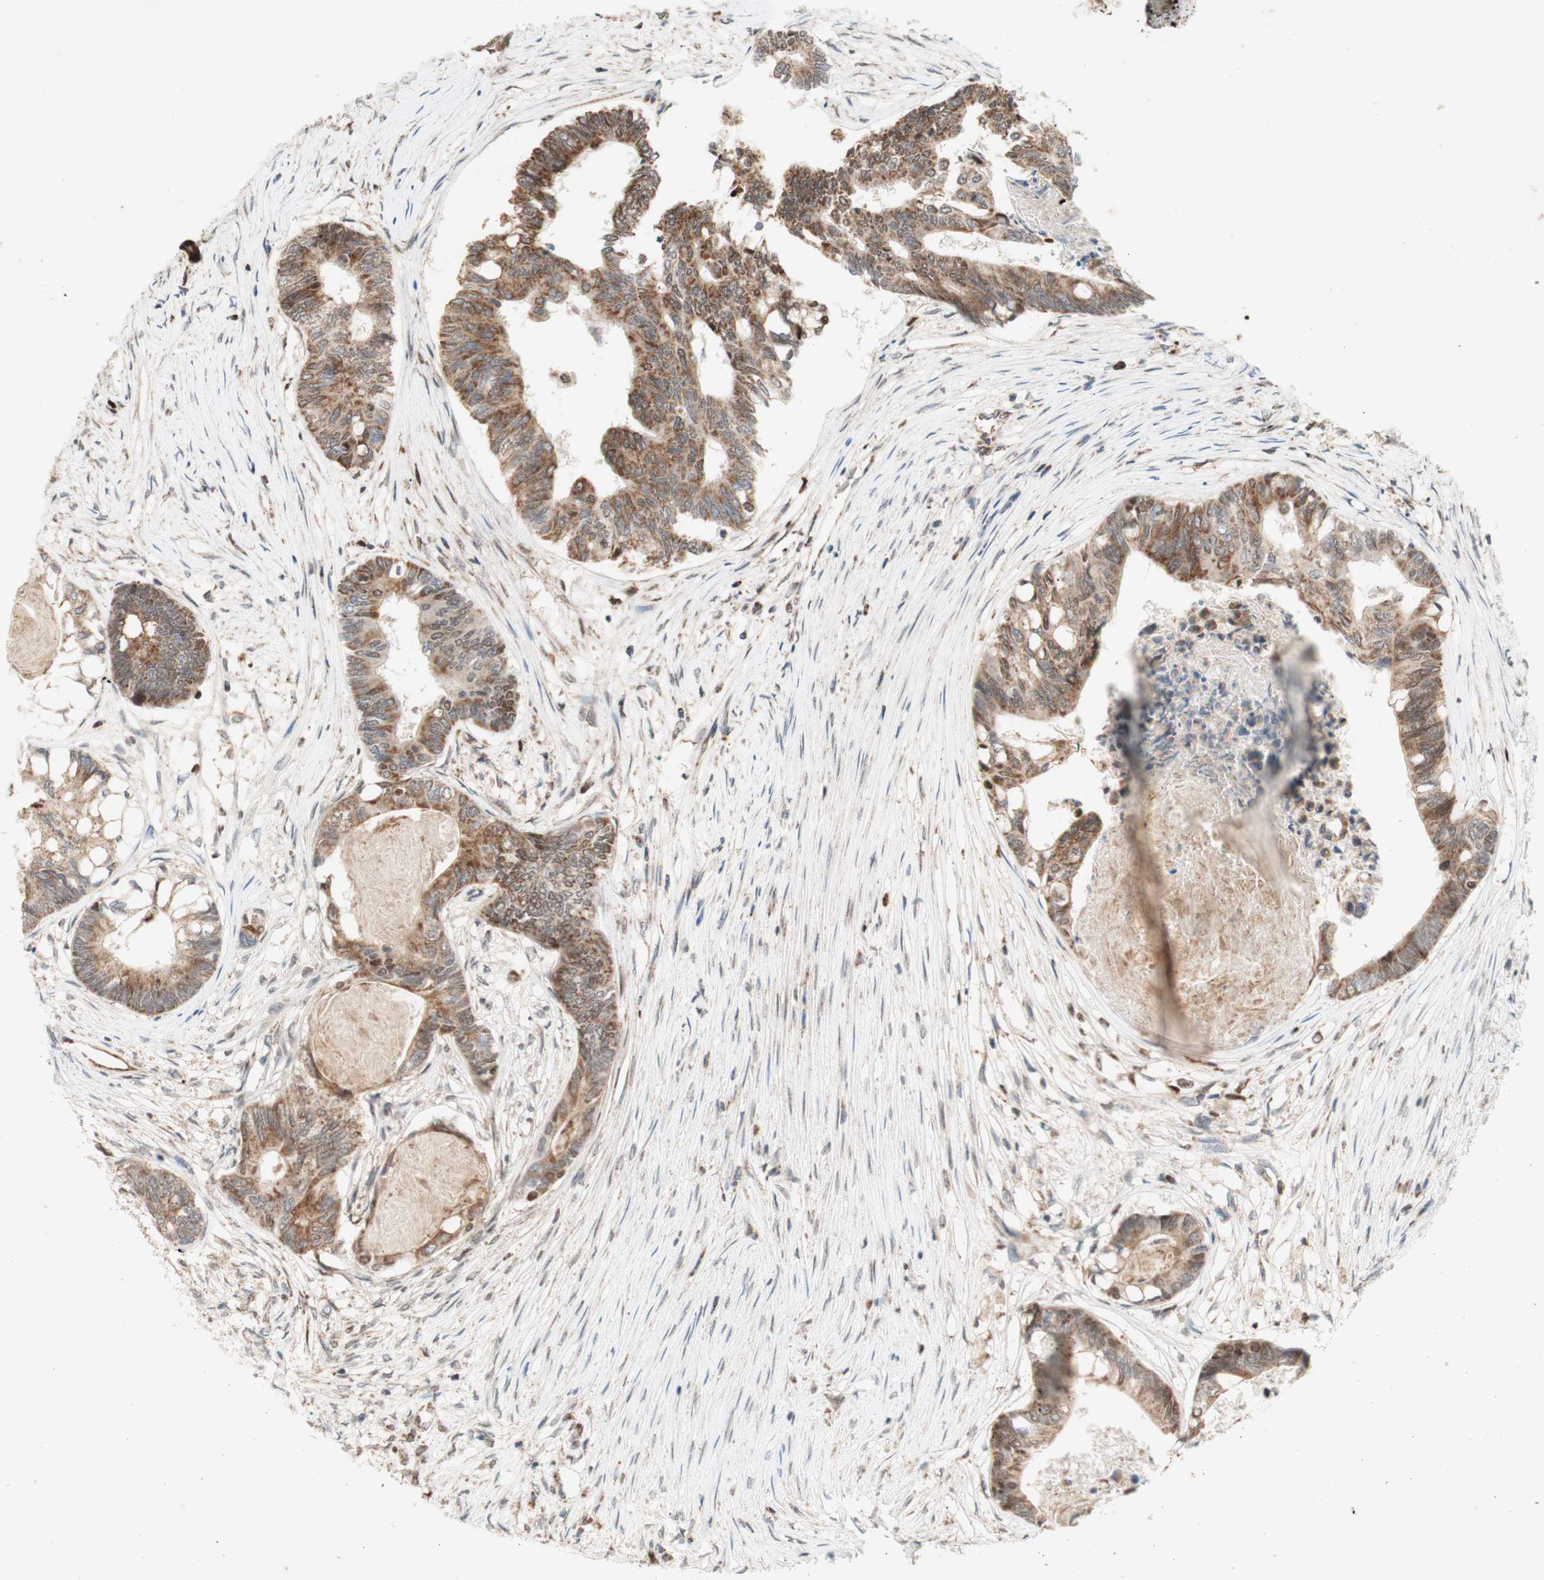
{"staining": {"intensity": "moderate", "quantity": ">75%", "location": "cytoplasmic/membranous"}, "tissue": "colorectal cancer", "cell_type": "Tumor cells", "image_type": "cancer", "snomed": [{"axis": "morphology", "description": "Adenocarcinoma, NOS"}, {"axis": "topography", "description": "Rectum"}], "caption": "Protein expression analysis of human adenocarcinoma (colorectal) reveals moderate cytoplasmic/membranous expression in approximately >75% of tumor cells. The staining was performed using DAB (3,3'-diaminobenzidine) to visualize the protein expression in brown, while the nuclei were stained in blue with hematoxylin (Magnification: 20x).", "gene": "DNMT3A", "patient": {"sex": "male", "age": 63}}